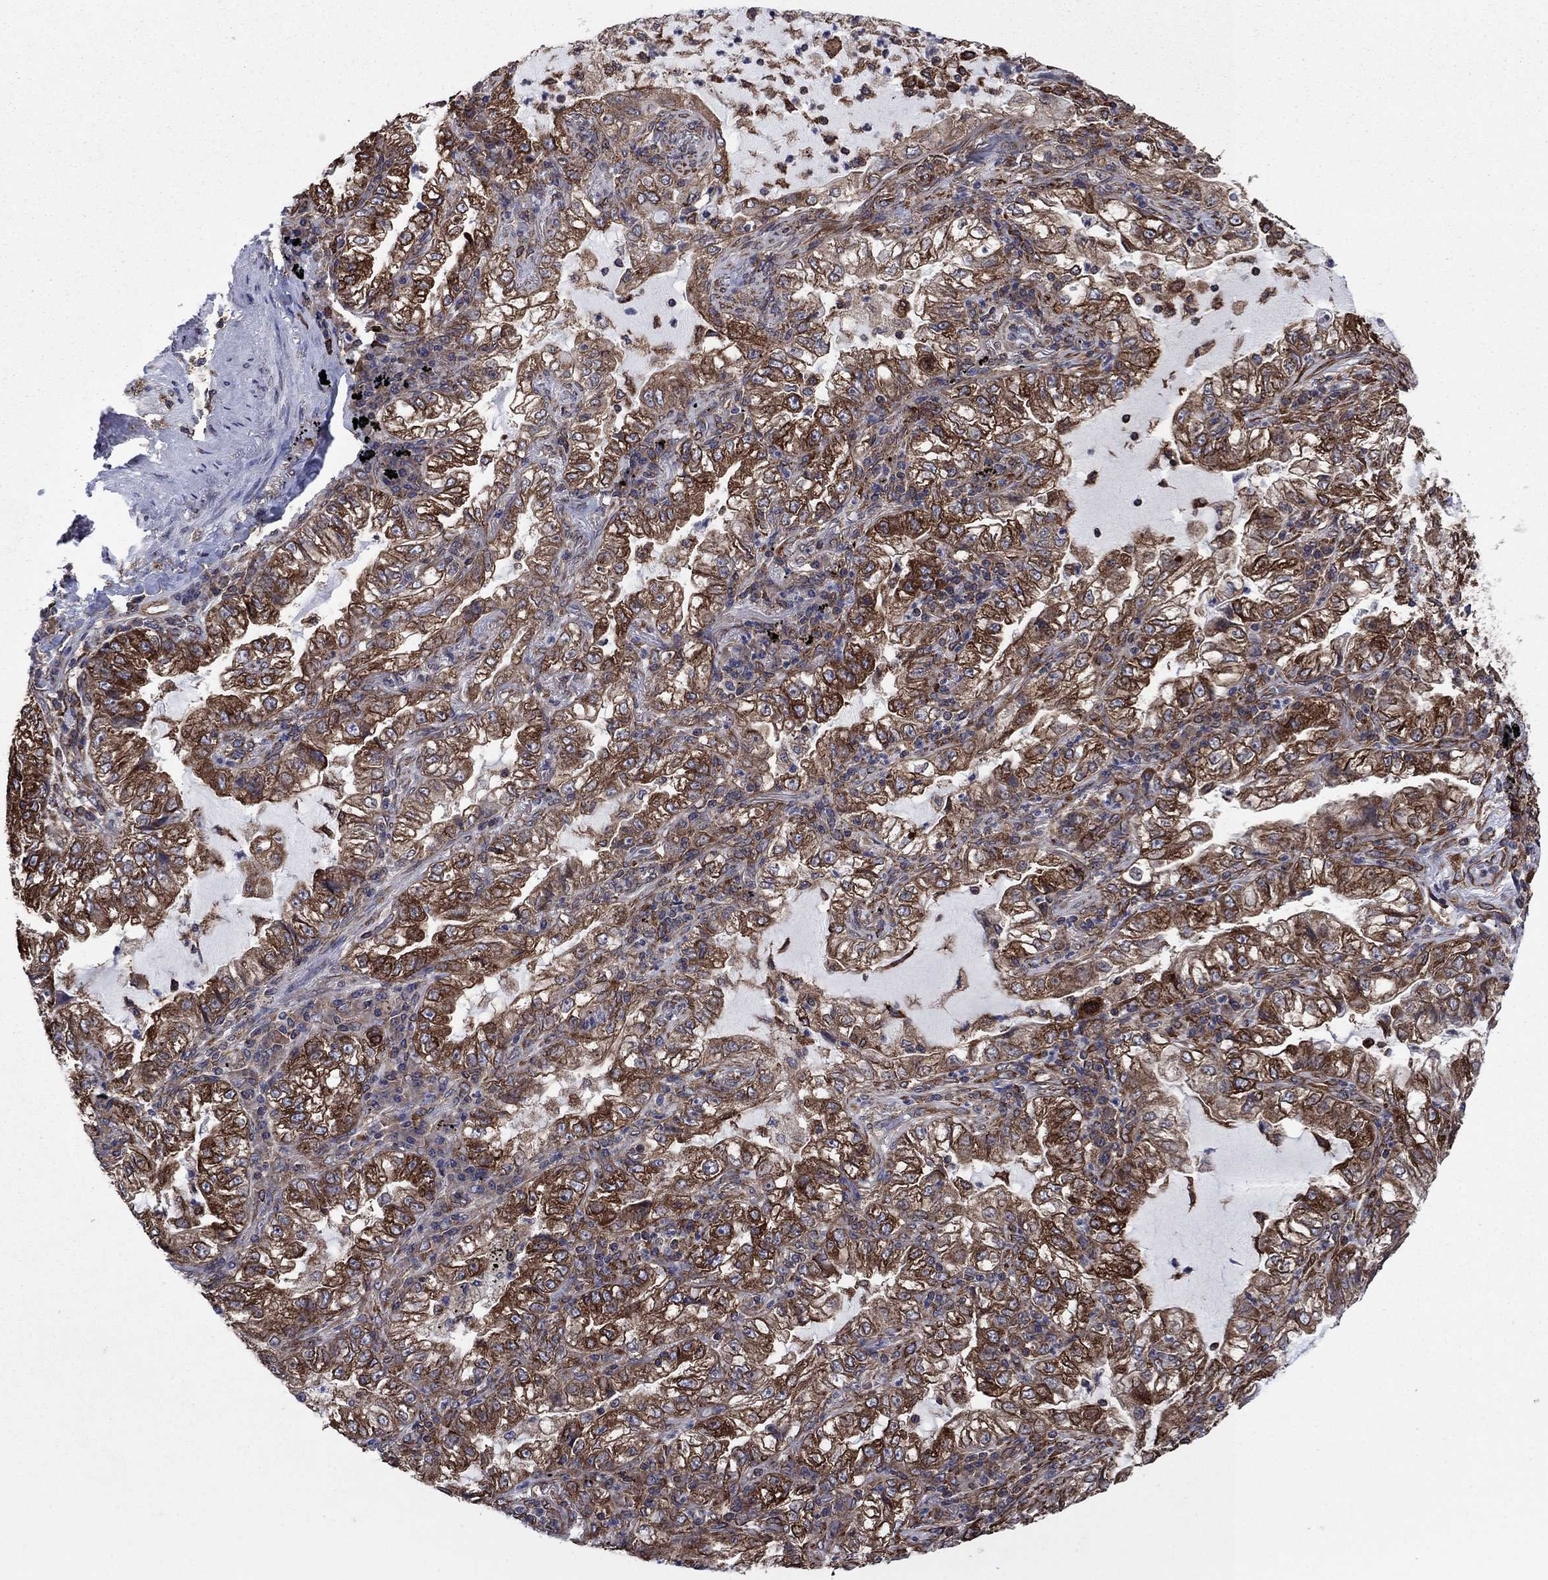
{"staining": {"intensity": "strong", "quantity": "25%-75%", "location": "cytoplasmic/membranous"}, "tissue": "lung cancer", "cell_type": "Tumor cells", "image_type": "cancer", "snomed": [{"axis": "morphology", "description": "Adenocarcinoma, NOS"}, {"axis": "topography", "description": "Lung"}], "caption": "Tumor cells exhibit high levels of strong cytoplasmic/membranous expression in about 25%-75% of cells in human lung cancer. The protein of interest is shown in brown color, while the nuclei are stained blue.", "gene": "YBX1", "patient": {"sex": "female", "age": 73}}